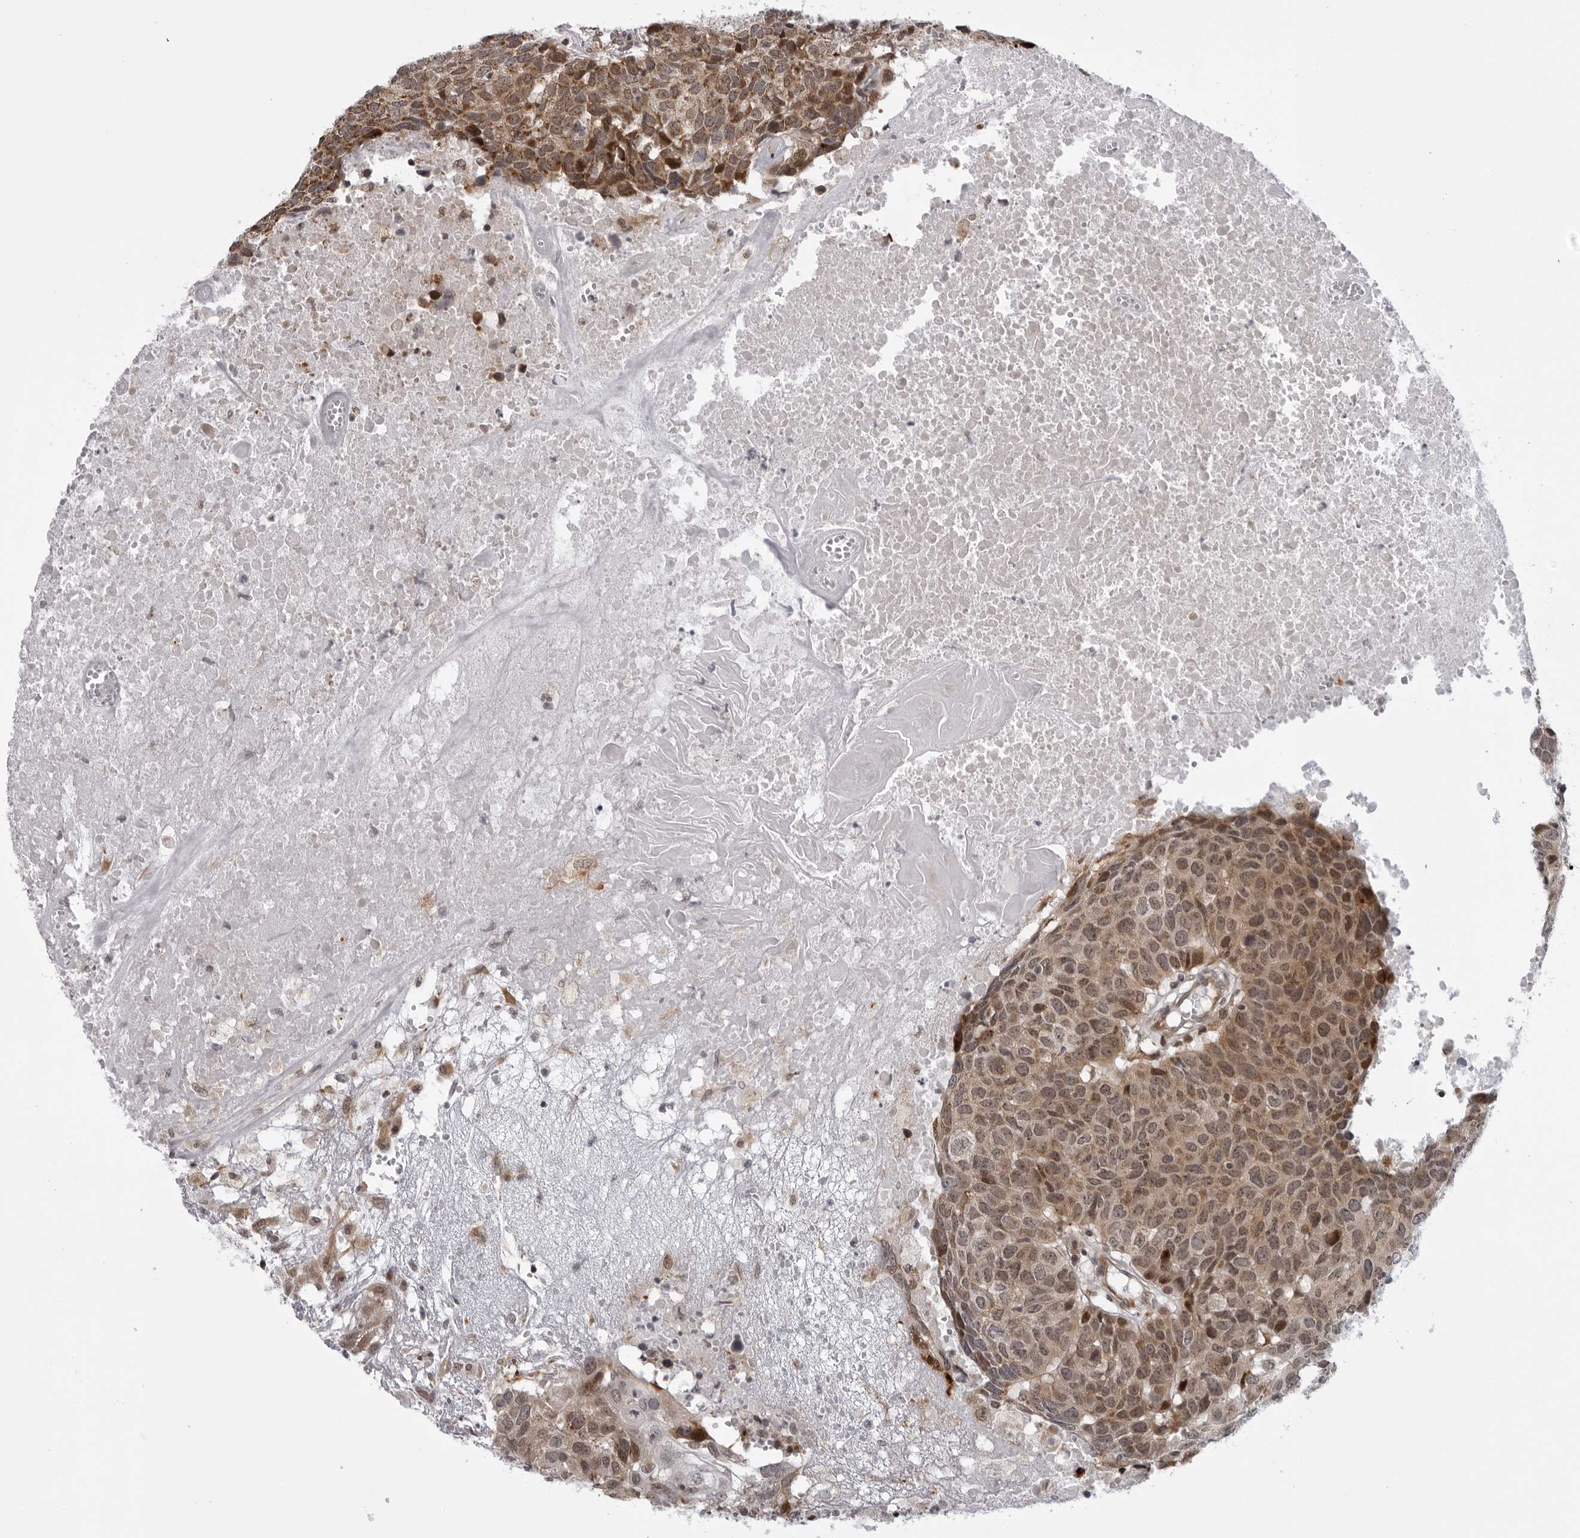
{"staining": {"intensity": "moderate", "quantity": ">75%", "location": "cytoplasmic/membranous"}, "tissue": "head and neck cancer", "cell_type": "Tumor cells", "image_type": "cancer", "snomed": [{"axis": "morphology", "description": "Squamous cell carcinoma, NOS"}, {"axis": "topography", "description": "Head-Neck"}], "caption": "Immunohistochemistry (IHC) histopathology image of neoplastic tissue: human head and neck squamous cell carcinoma stained using IHC displays medium levels of moderate protein expression localized specifically in the cytoplasmic/membranous of tumor cells, appearing as a cytoplasmic/membranous brown color.", "gene": "GCSAML", "patient": {"sex": "male", "age": 66}}